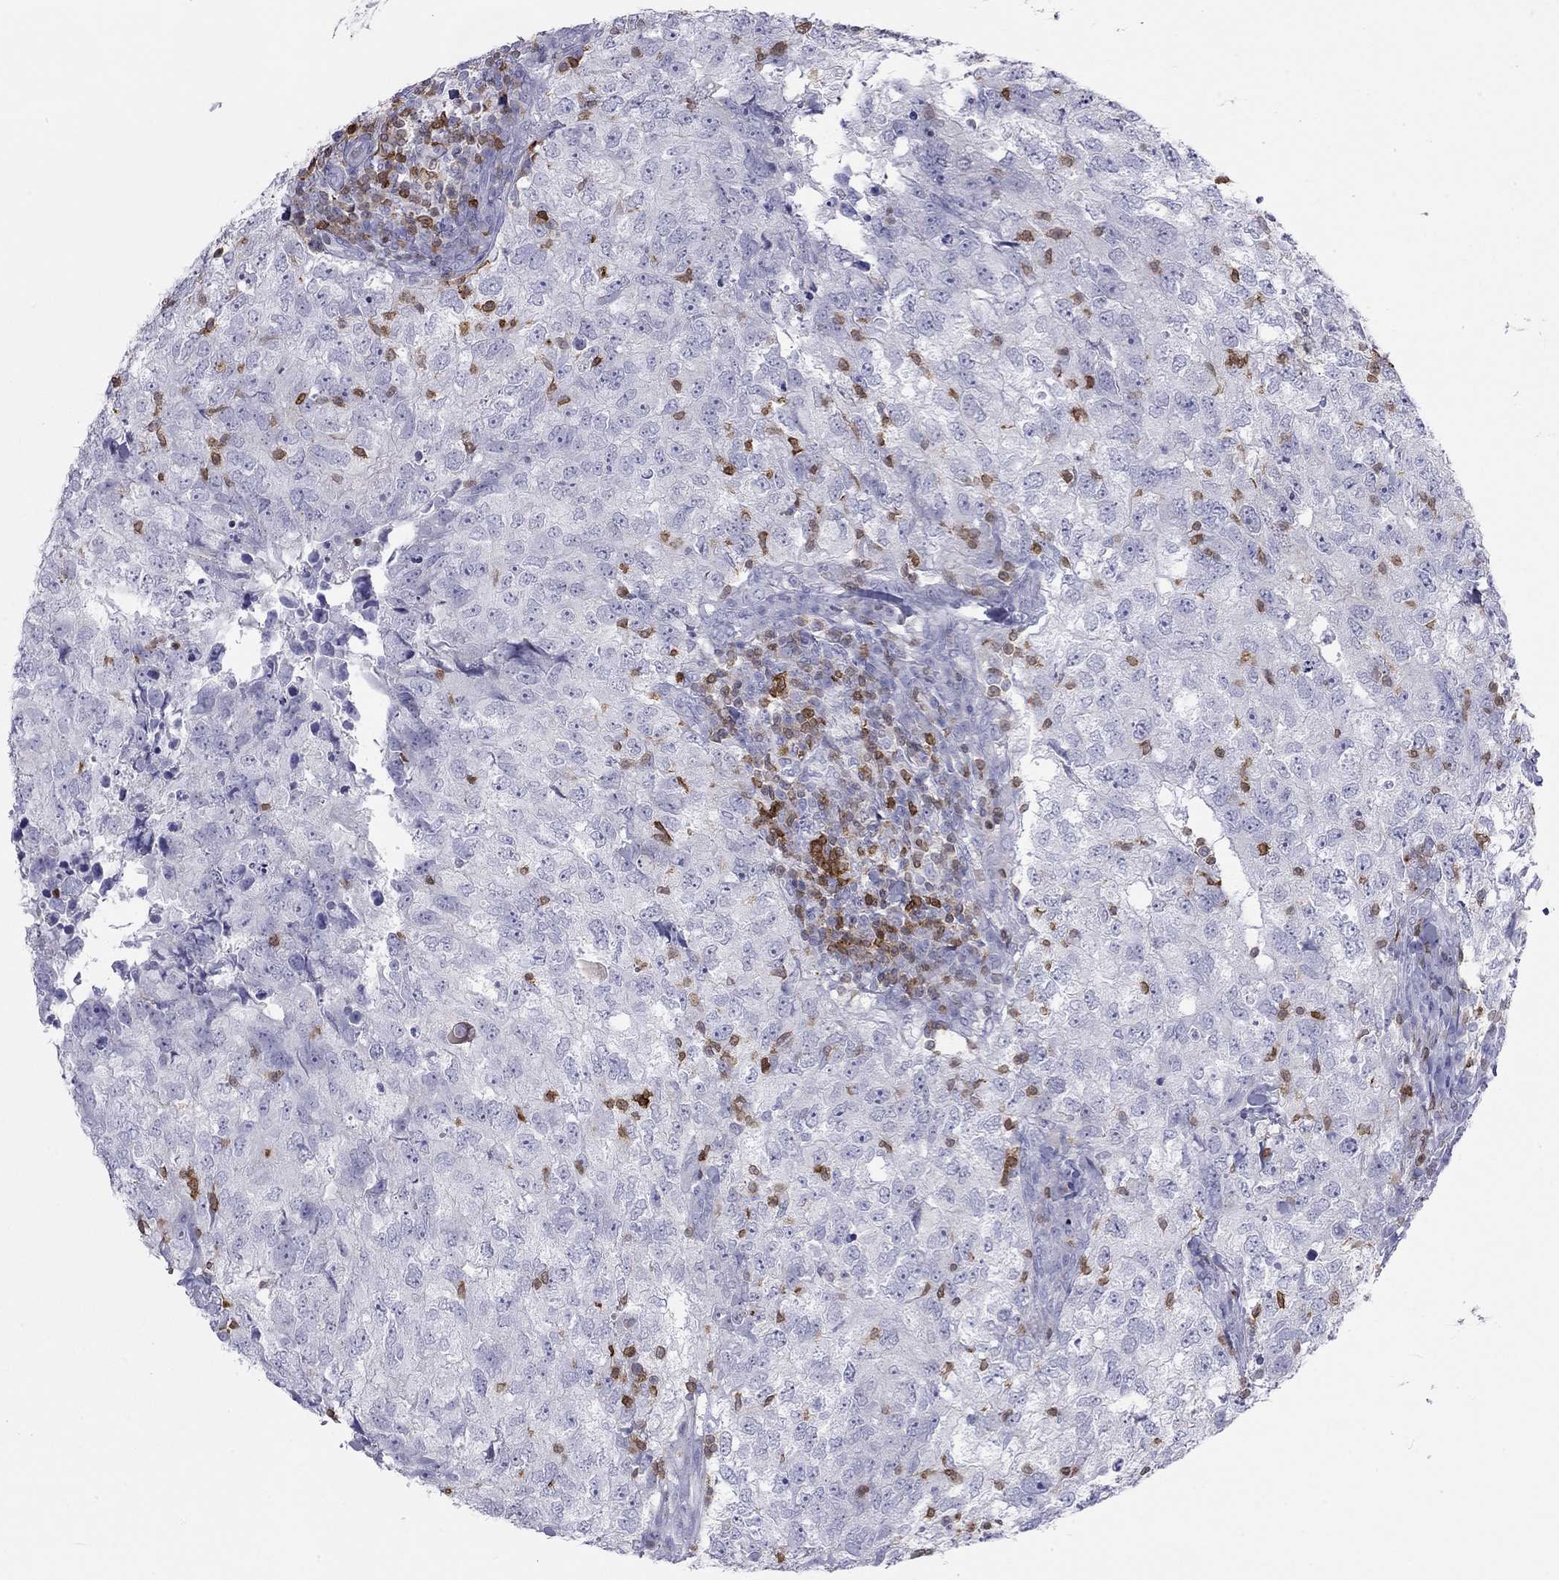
{"staining": {"intensity": "negative", "quantity": "none", "location": "none"}, "tissue": "breast cancer", "cell_type": "Tumor cells", "image_type": "cancer", "snomed": [{"axis": "morphology", "description": "Duct carcinoma"}, {"axis": "topography", "description": "Breast"}], "caption": "Immunohistochemical staining of breast cancer reveals no significant expression in tumor cells.", "gene": "SH2D2A", "patient": {"sex": "female", "age": 30}}